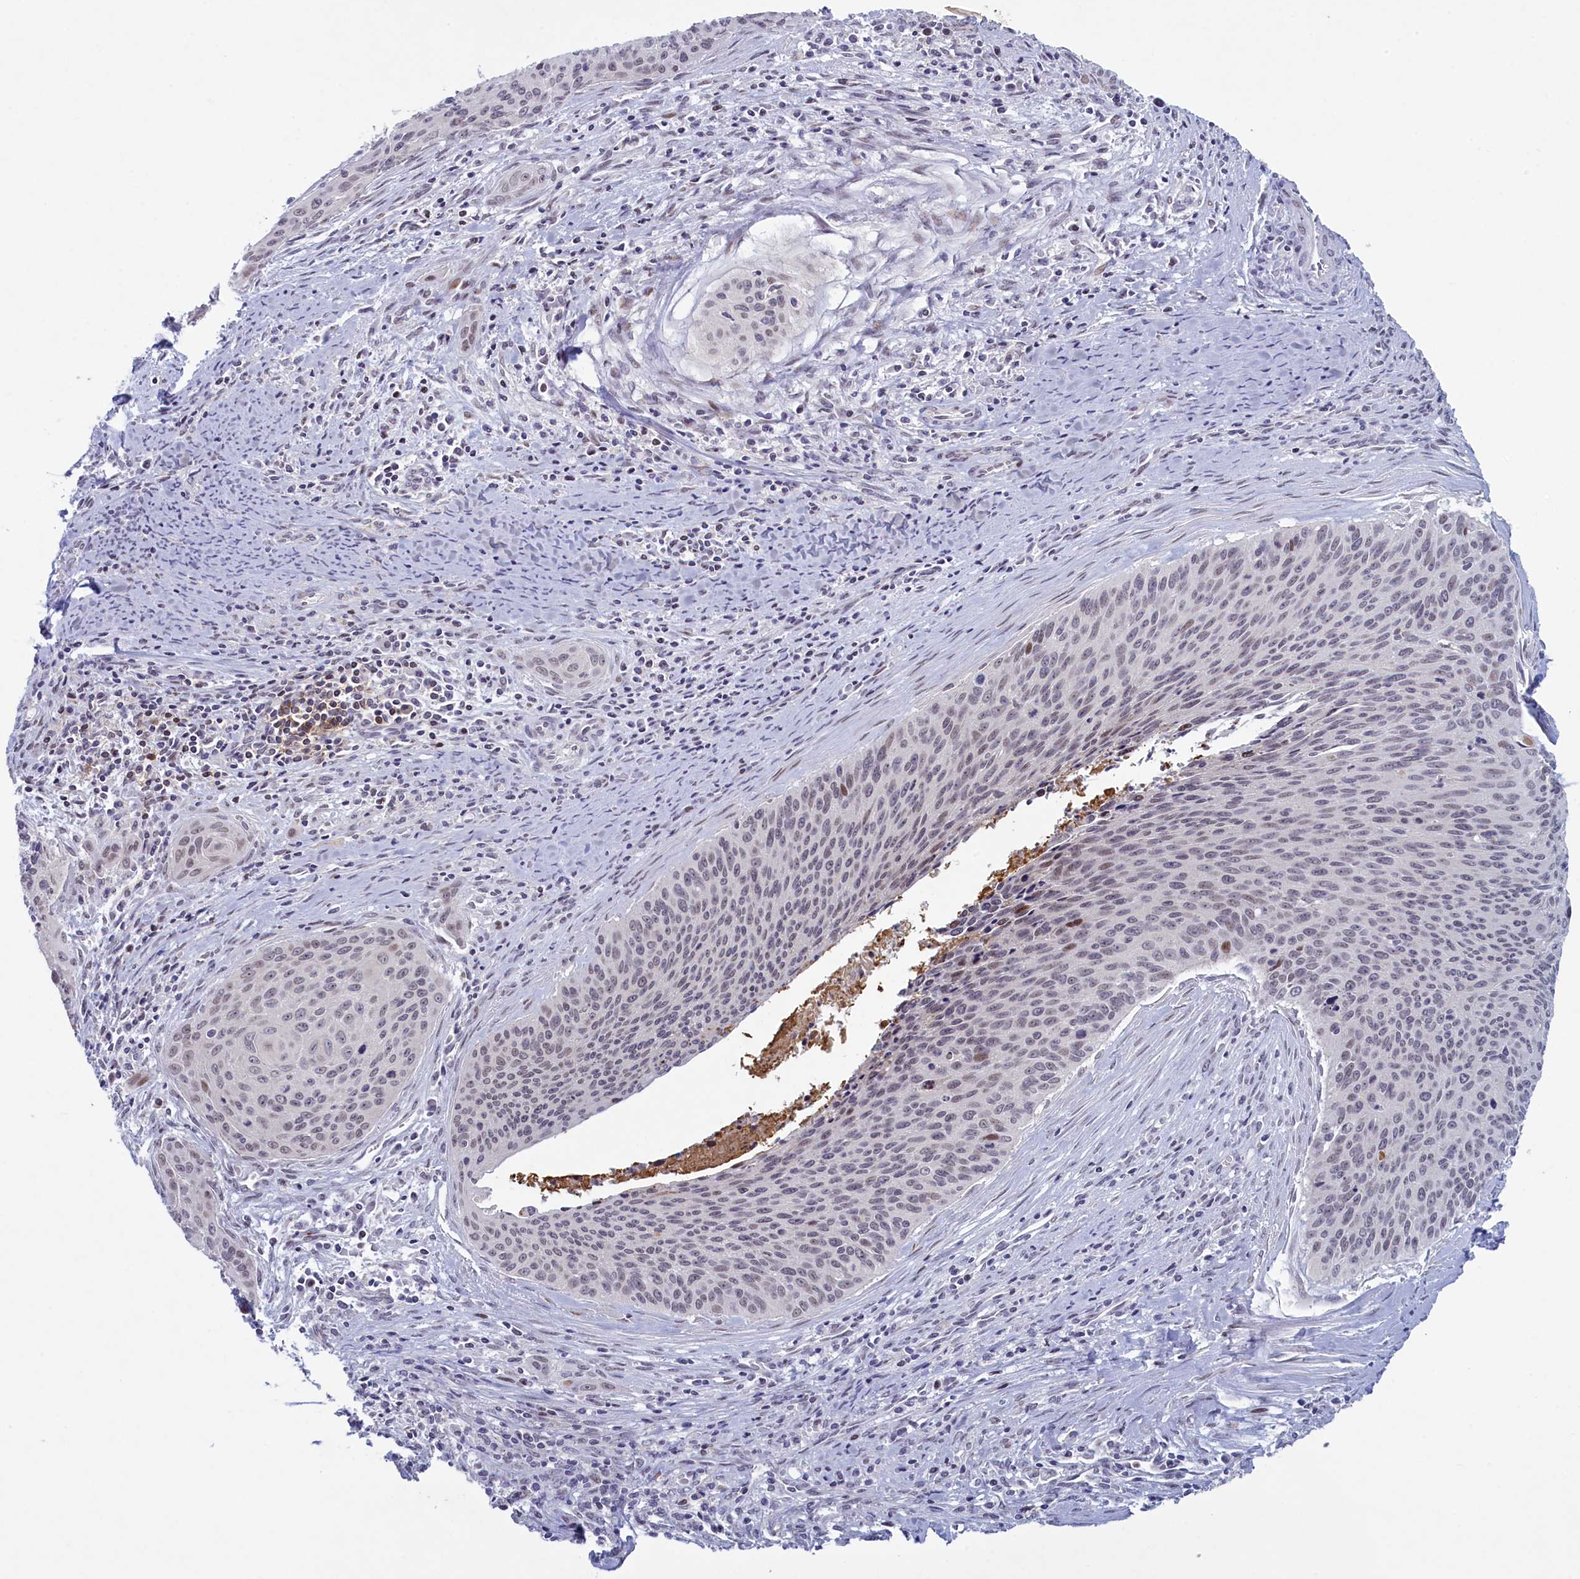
{"staining": {"intensity": "moderate", "quantity": "<25%", "location": "nuclear"}, "tissue": "cervical cancer", "cell_type": "Tumor cells", "image_type": "cancer", "snomed": [{"axis": "morphology", "description": "Squamous cell carcinoma, NOS"}, {"axis": "topography", "description": "Cervix"}], "caption": "Brown immunohistochemical staining in cervical cancer shows moderate nuclear expression in approximately <25% of tumor cells.", "gene": "ATF7IP2", "patient": {"sex": "female", "age": 55}}